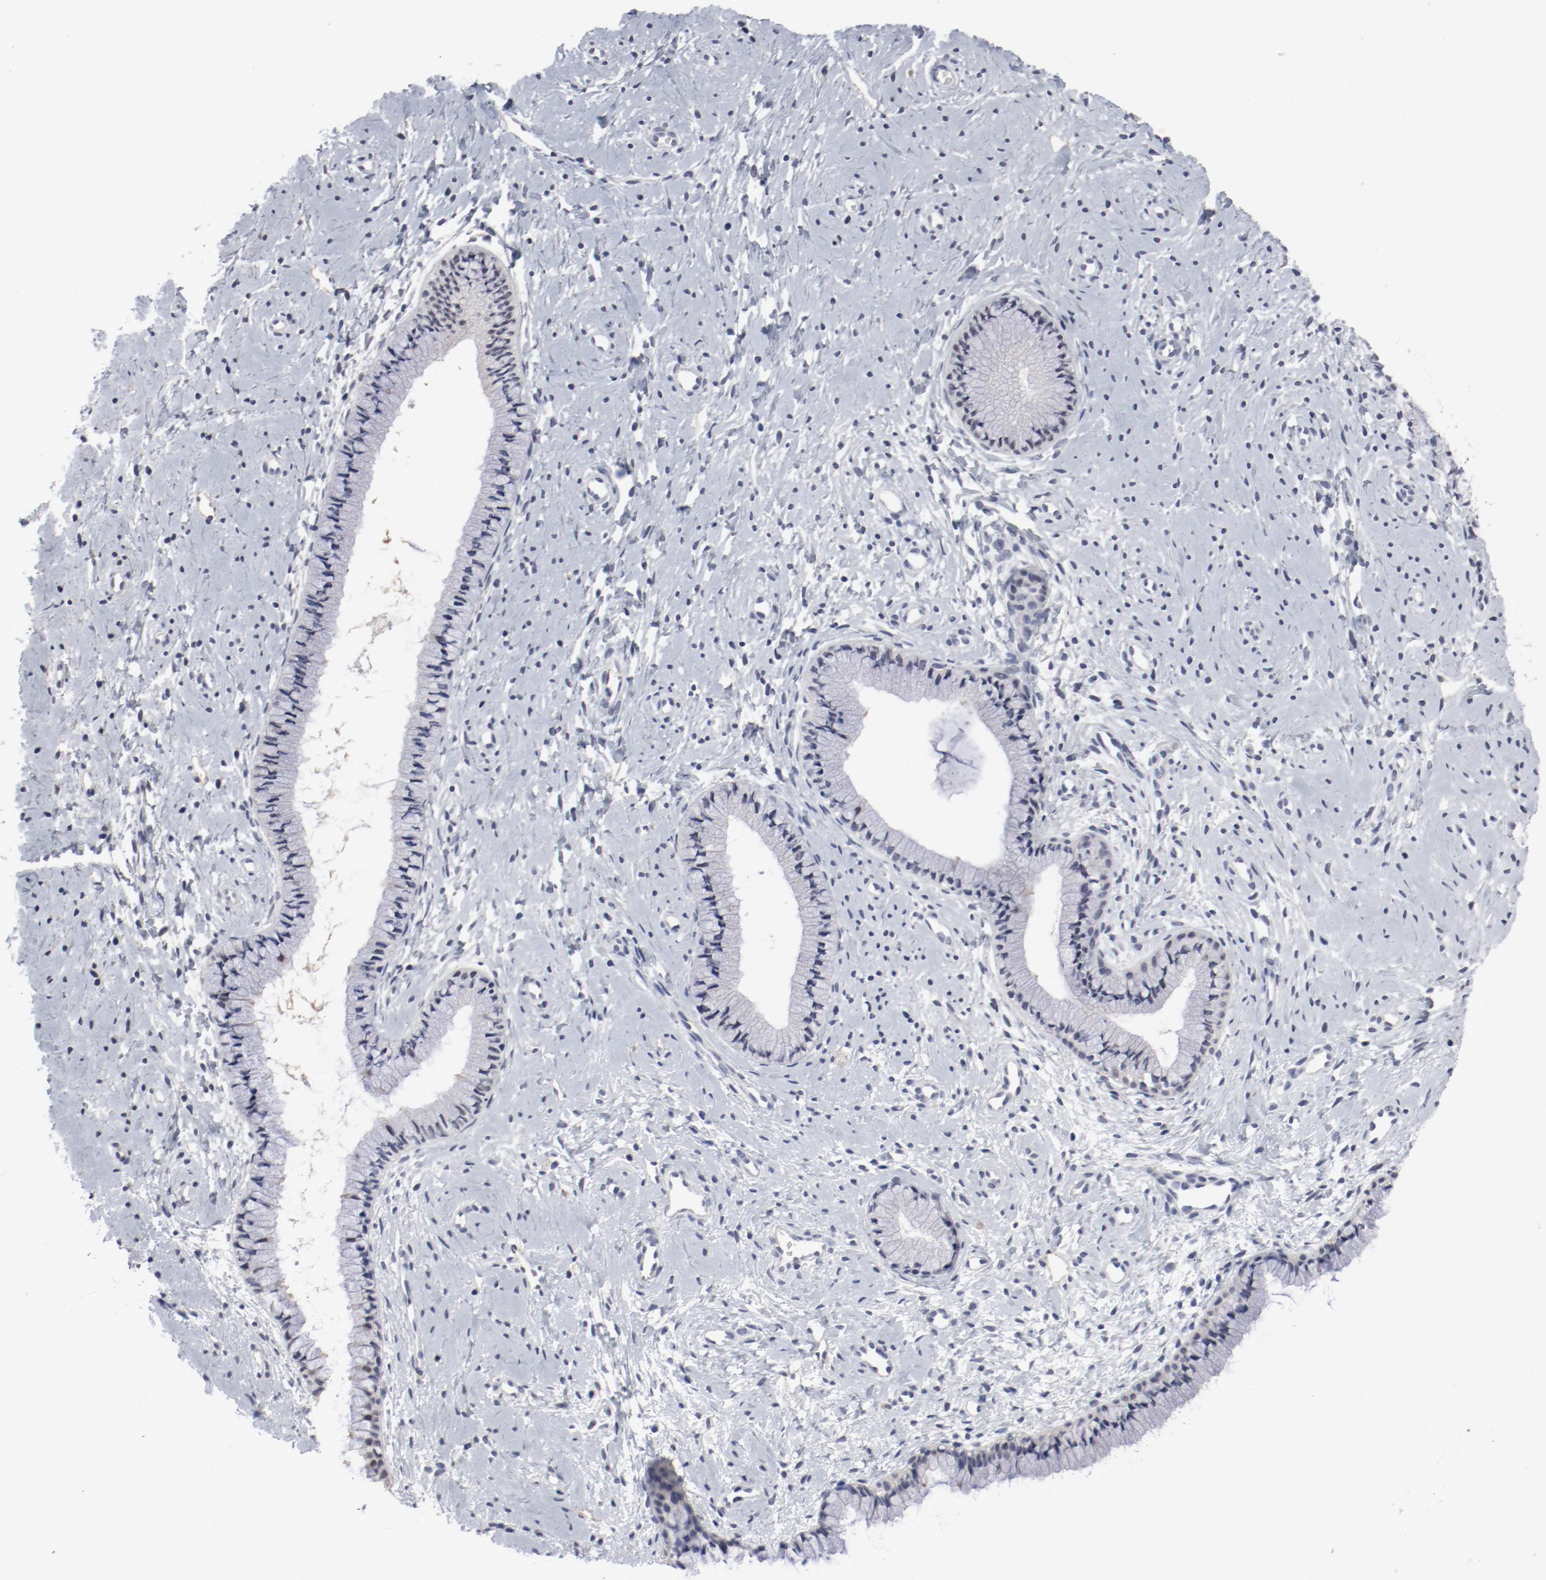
{"staining": {"intensity": "negative", "quantity": "none", "location": "none"}, "tissue": "cervix", "cell_type": "Glandular cells", "image_type": "normal", "snomed": [{"axis": "morphology", "description": "Normal tissue, NOS"}, {"axis": "topography", "description": "Cervix"}], "caption": "Glandular cells show no significant positivity in unremarkable cervix. (DAB (3,3'-diaminobenzidine) immunohistochemistry (IHC) visualized using brightfield microscopy, high magnification).", "gene": "ANKLE2", "patient": {"sex": "female", "age": 46}}